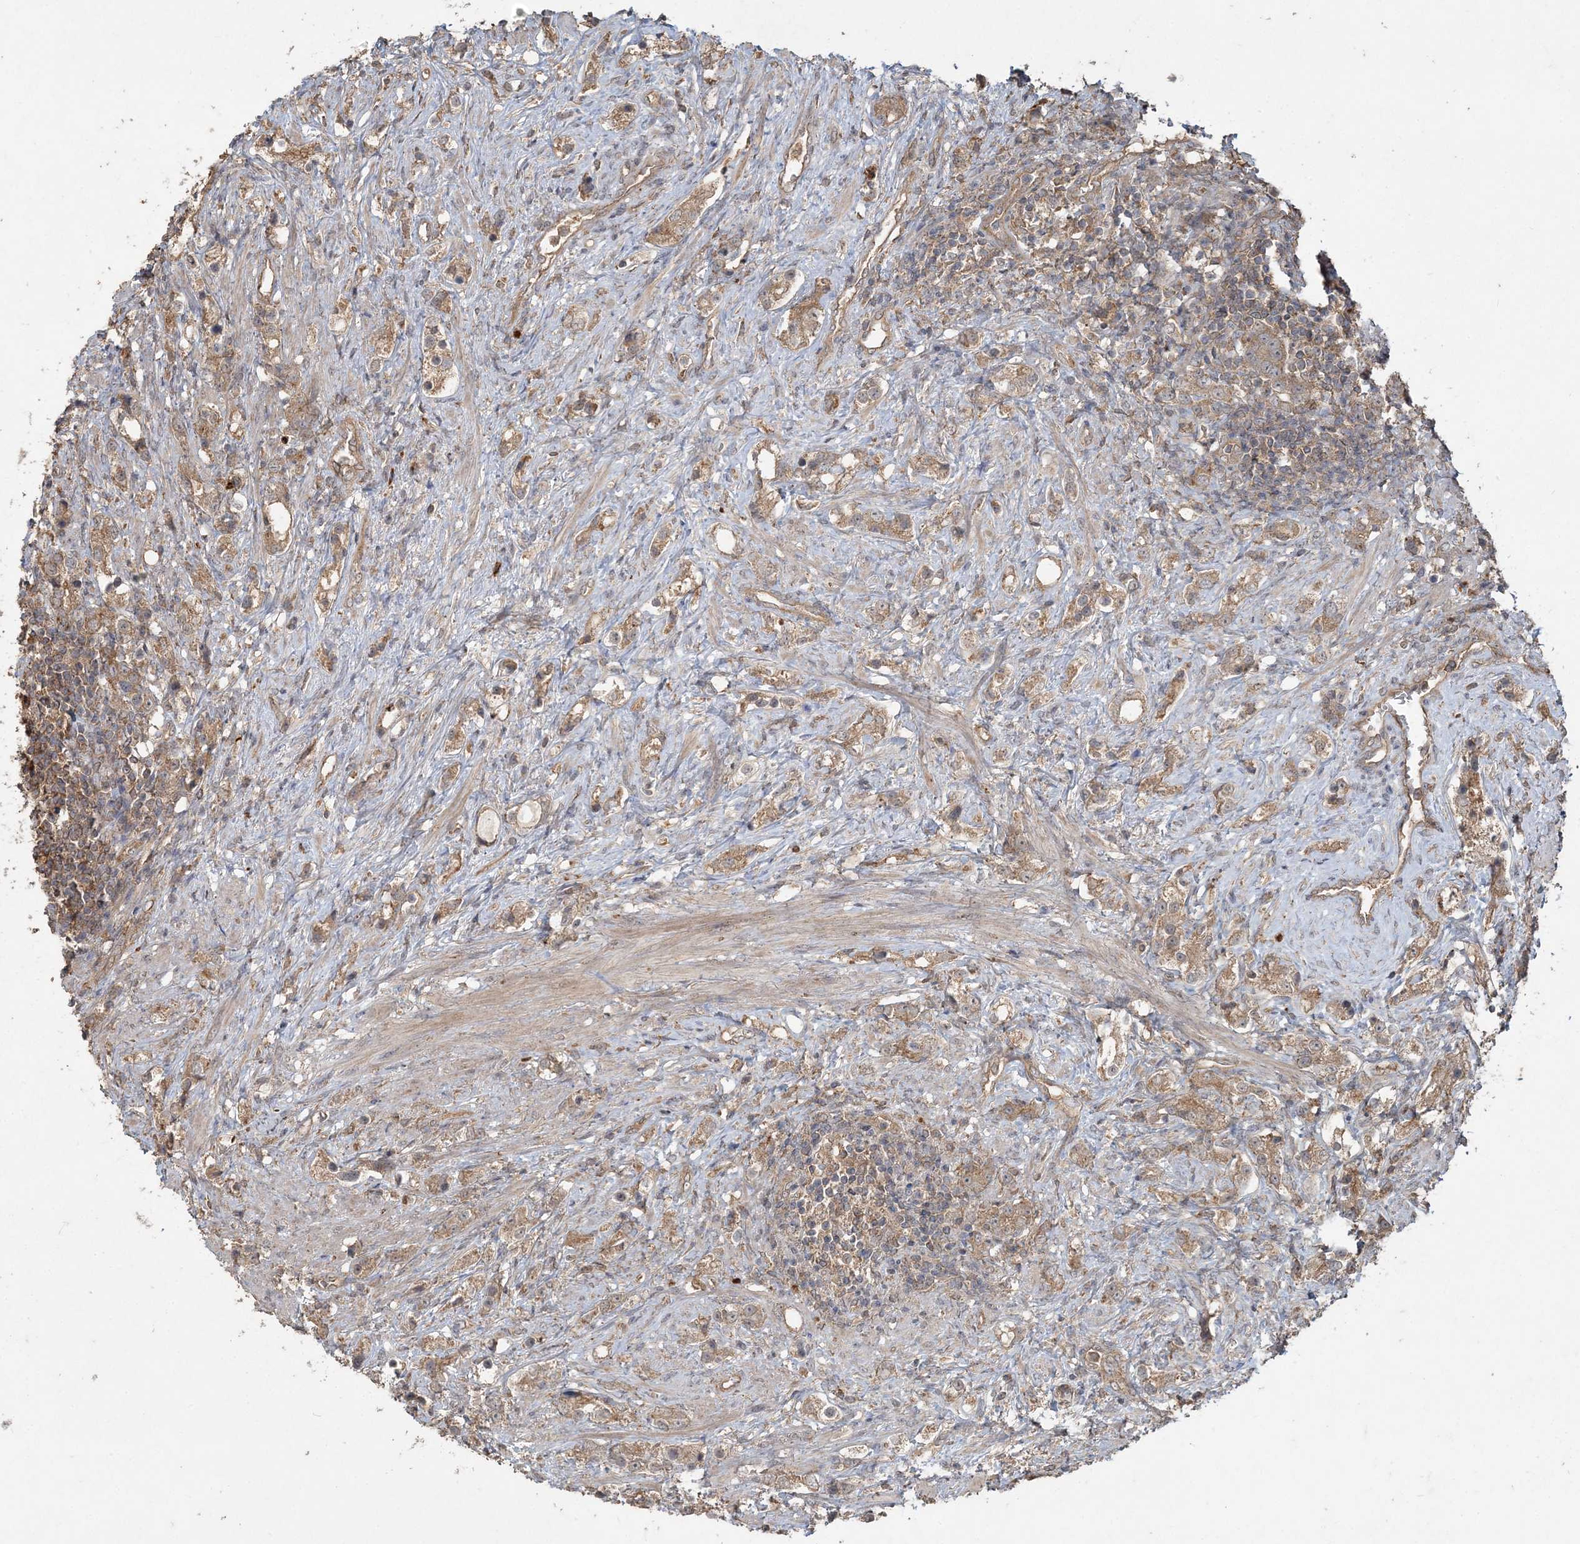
{"staining": {"intensity": "weak", "quantity": ">75%", "location": "cytoplasmic/membranous"}, "tissue": "prostate cancer", "cell_type": "Tumor cells", "image_type": "cancer", "snomed": [{"axis": "morphology", "description": "Adenocarcinoma, High grade"}, {"axis": "topography", "description": "Prostate"}], "caption": "The histopathology image reveals a brown stain indicating the presence of a protein in the cytoplasmic/membranous of tumor cells in prostate cancer (adenocarcinoma (high-grade)). Using DAB (brown) and hematoxylin (blue) stains, captured at high magnification using brightfield microscopy.", "gene": "SPRY1", "patient": {"sex": "male", "age": 63}}